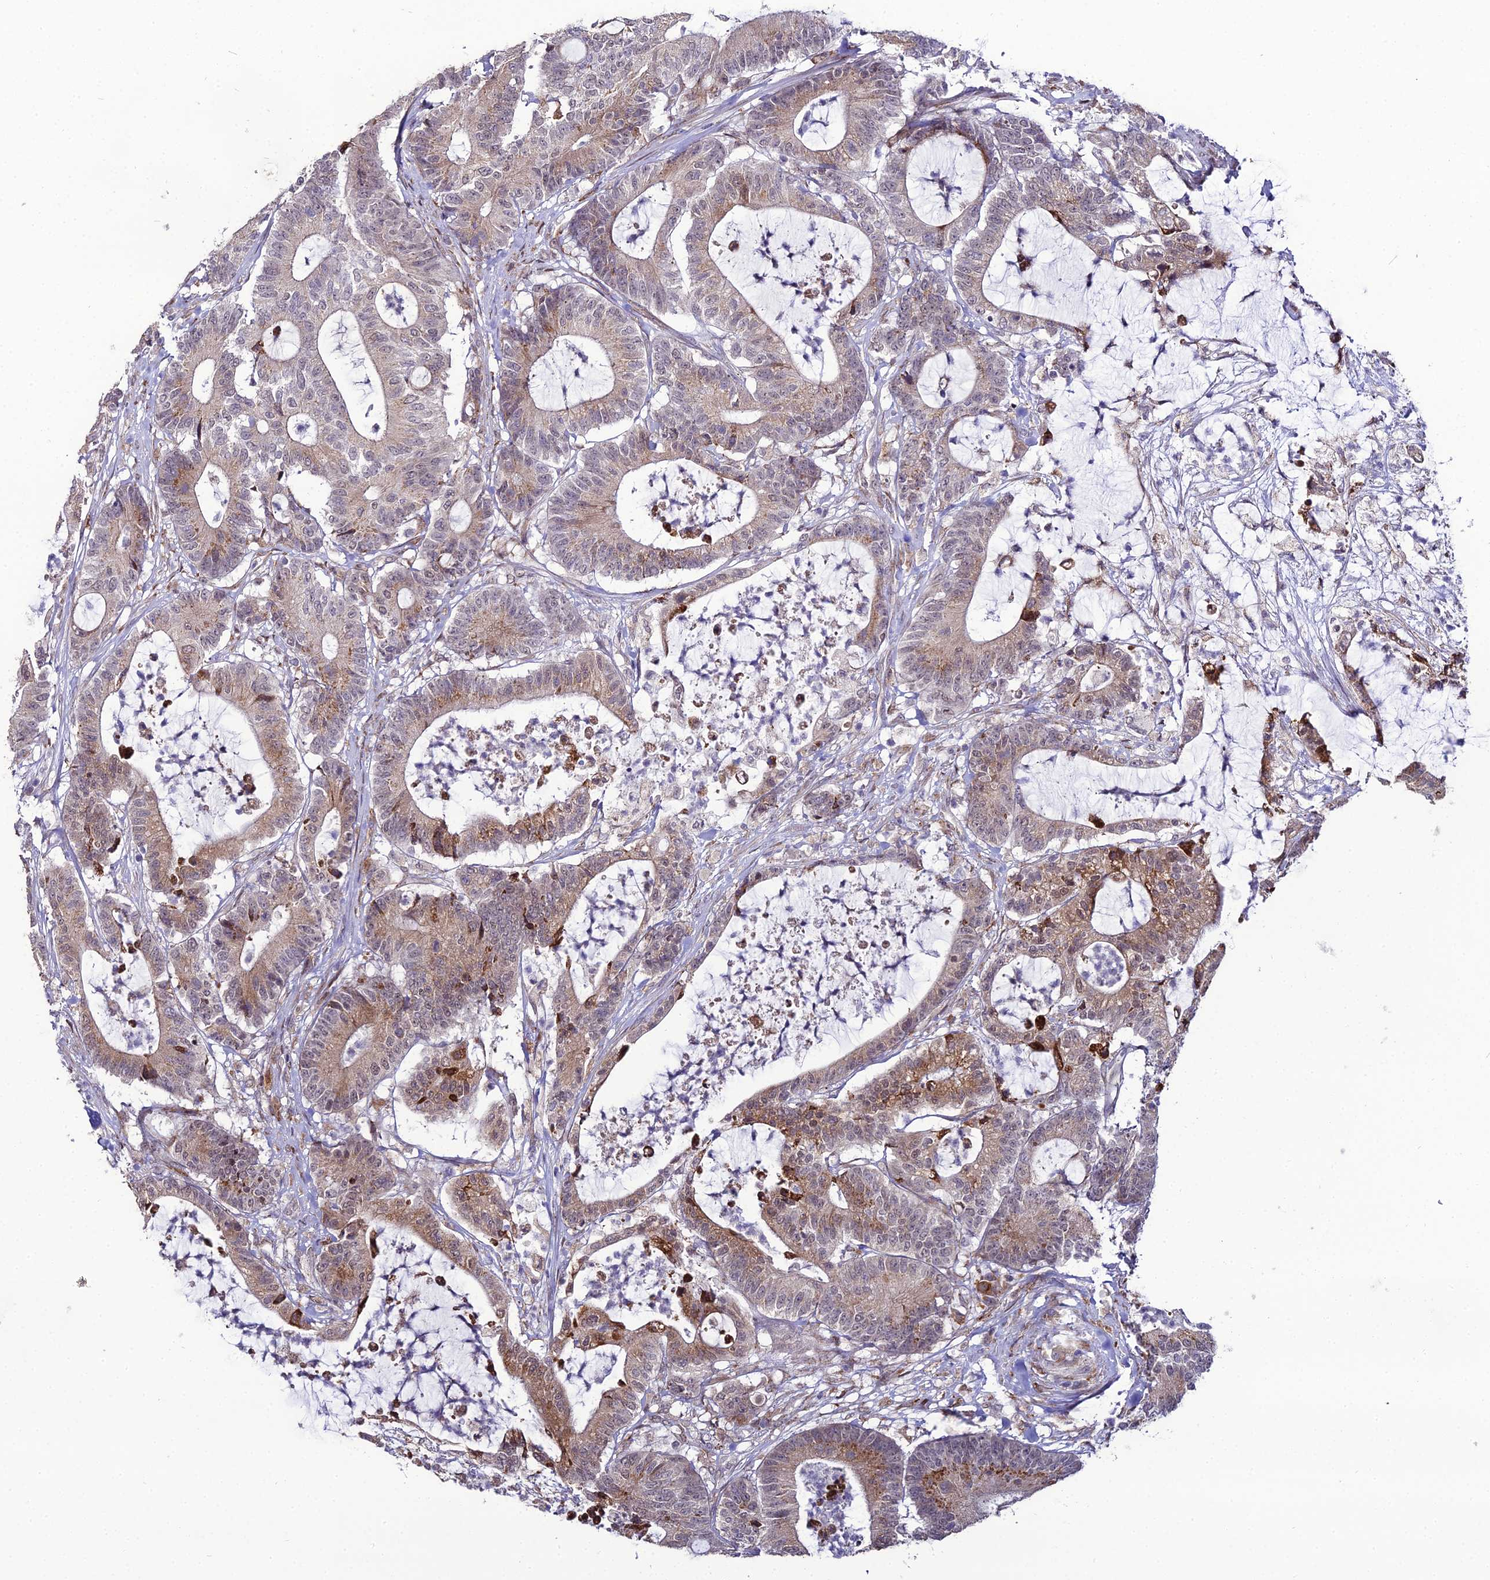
{"staining": {"intensity": "moderate", "quantity": ">75%", "location": "cytoplasmic/membranous"}, "tissue": "colorectal cancer", "cell_type": "Tumor cells", "image_type": "cancer", "snomed": [{"axis": "morphology", "description": "Adenocarcinoma, NOS"}, {"axis": "topography", "description": "Colon"}], "caption": "DAB immunohistochemical staining of human colorectal adenocarcinoma reveals moderate cytoplasmic/membranous protein positivity in approximately >75% of tumor cells.", "gene": "TROAP", "patient": {"sex": "female", "age": 84}}